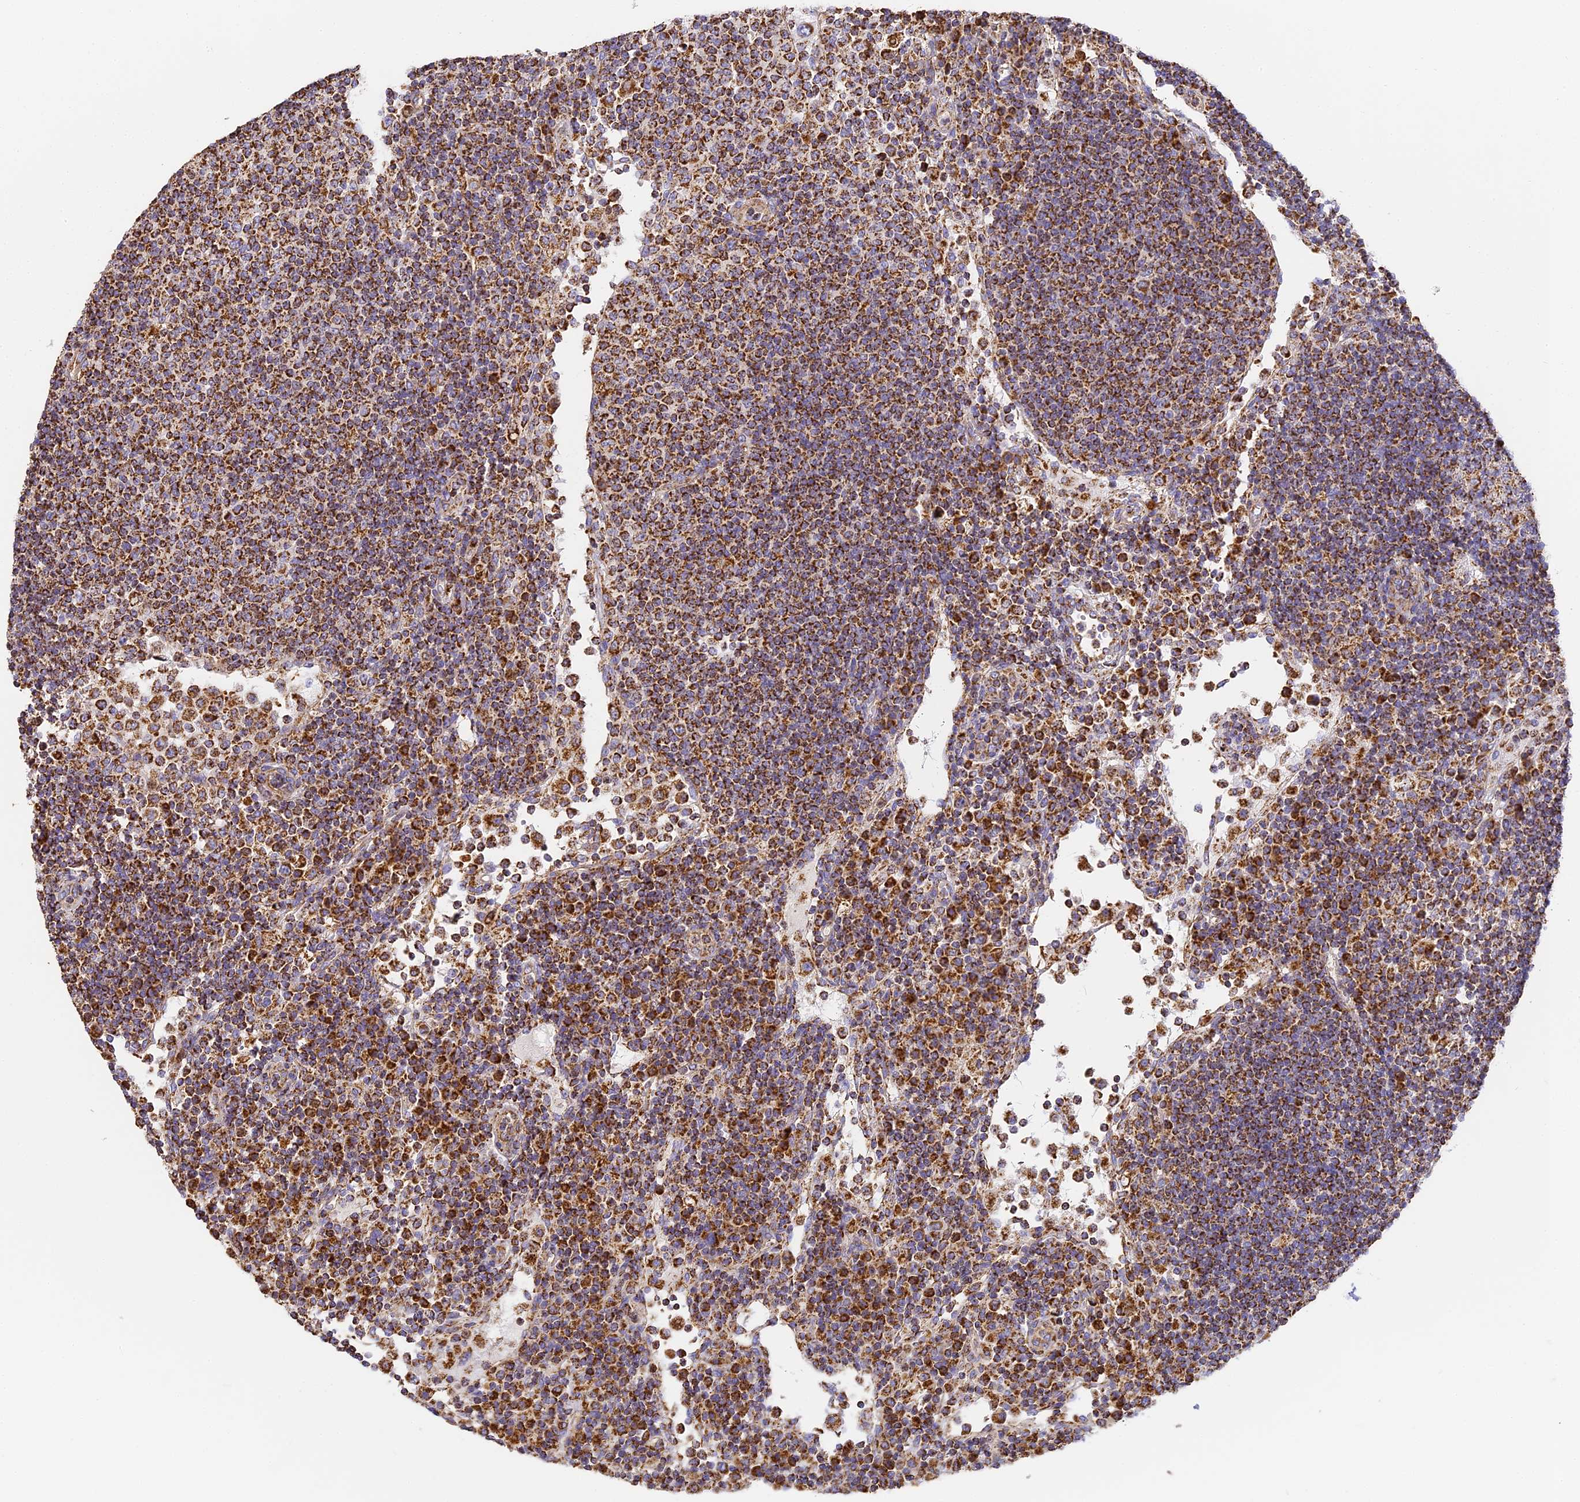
{"staining": {"intensity": "strong", "quantity": "25%-75%", "location": "cytoplasmic/membranous"}, "tissue": "lymph node", "cell_type": "Germinal center cells", "image_type": "normal", "snomed": [{"axis": "morphology", "description": "Normal tissue, NOS"}, {"axis": "topography", "description": "Lymph node"}], "caption": "Benign lymph node was stained to show a protein in brown. There is high levels of strong cytoplasmic/membranous expression in approximately 25%-75% of germinal center cells.", "gene": "COX6C", "patient": {"sex": "female", "age": 53}}